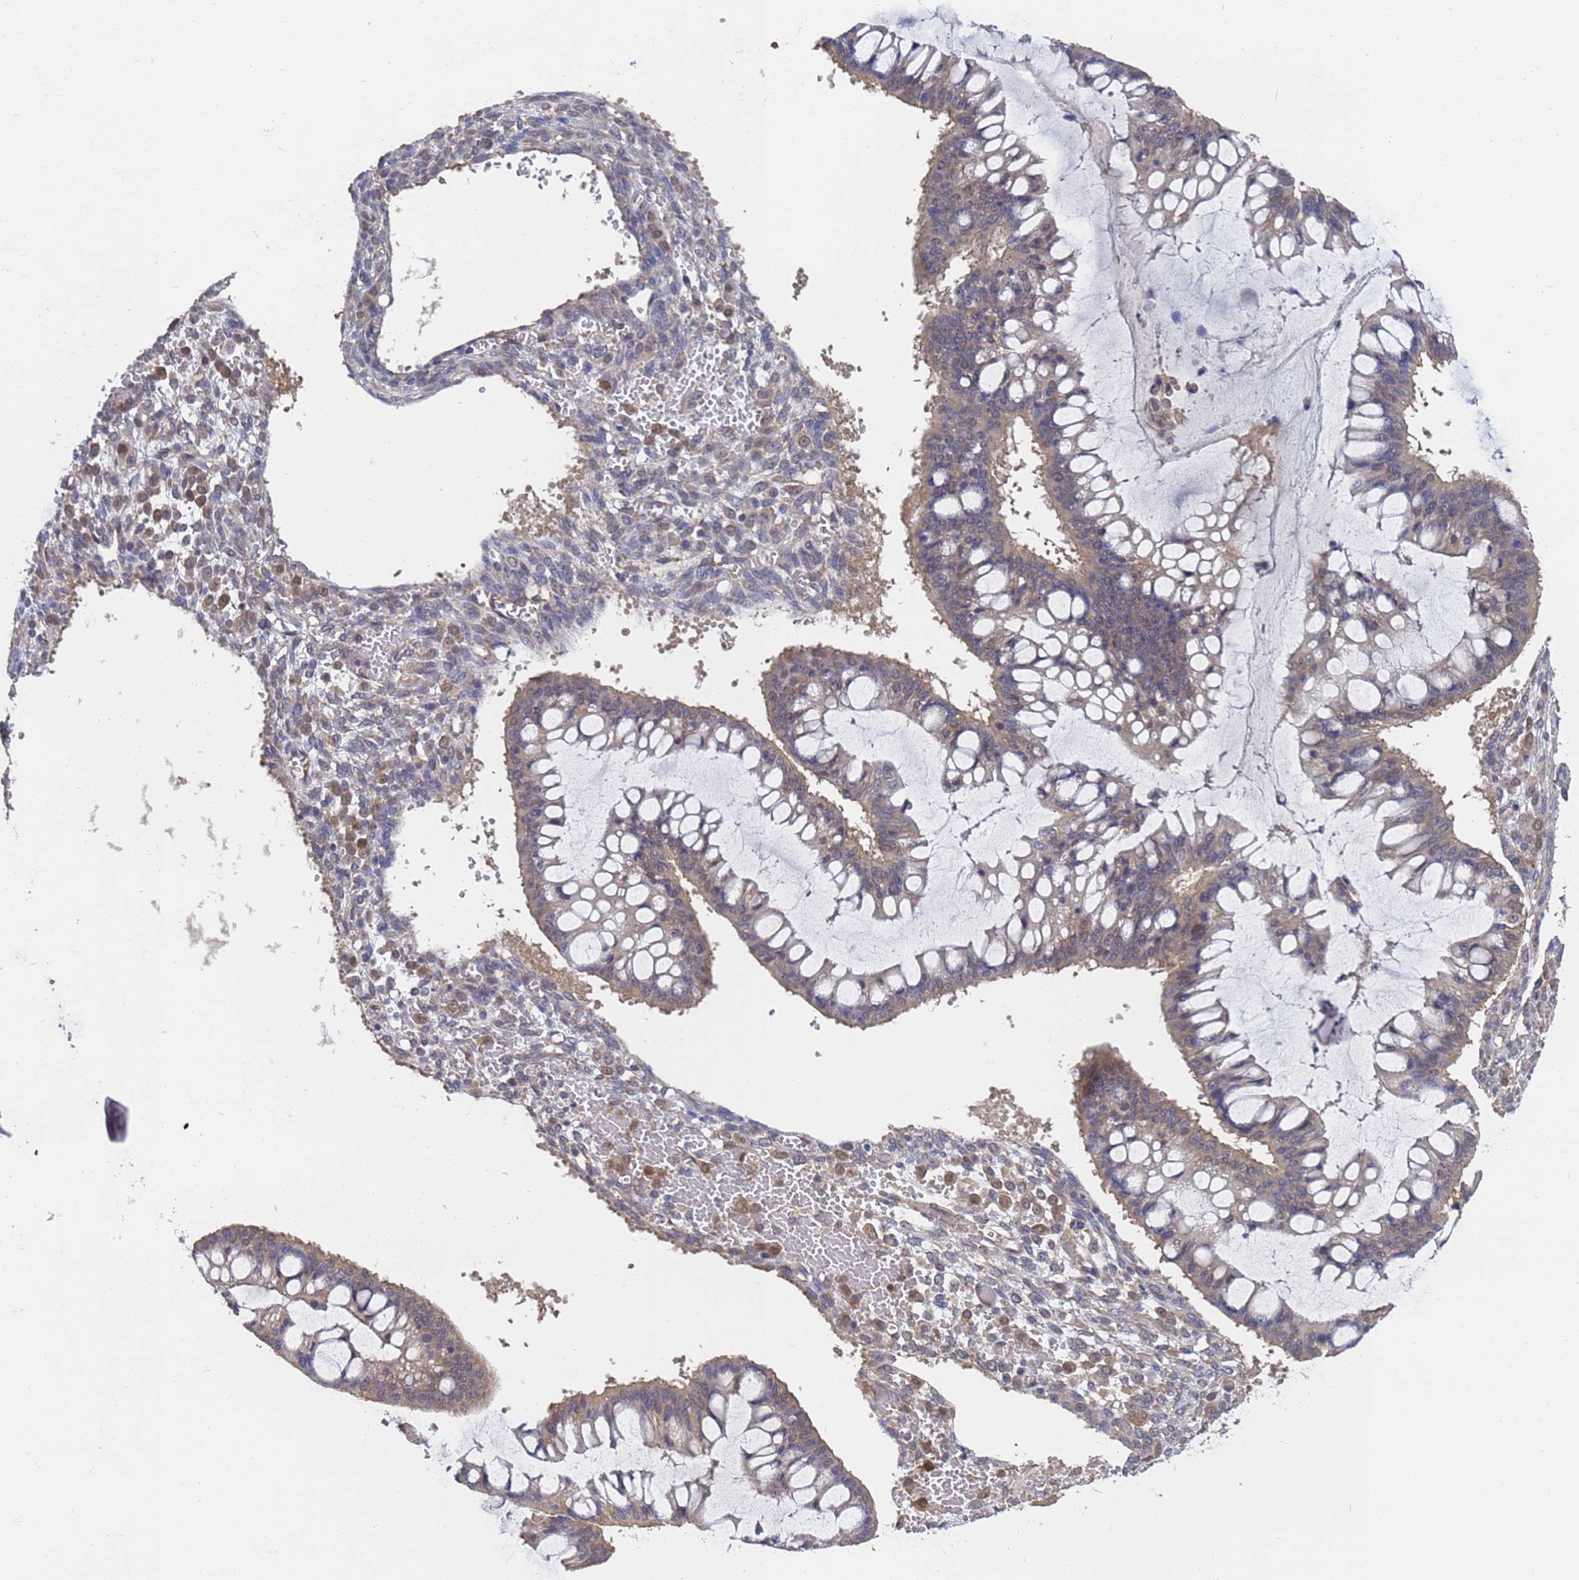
{"staining": {"intensity": "moderate", "quantity": "25%-75%", "location": "cytoplasmic/membranous"}, "tissue": "ovarian cancer", "cell_type": "Tumor cells", "image_type": "cancer", "snomed": [{"axis": "morphology", "description": "Cystadenocarcinoma, mucinous, NOS"}, {"axis": "topography", "description": "Ovary"}], "caption": "Ovarian cancer (mucinous cystadenocarcinoma) stained with immunohistochemistry reveals moderate cytoplasmic/membranous positivity in approximately 25%-75% of tumor cells. The protein of interest is stained brown, and the nuclei are stained in blue (DAB IHC with brightfield microscopy, high magnification).", "gene": "ALS2CL", "patient": {"sex": "female", "age": 73}}